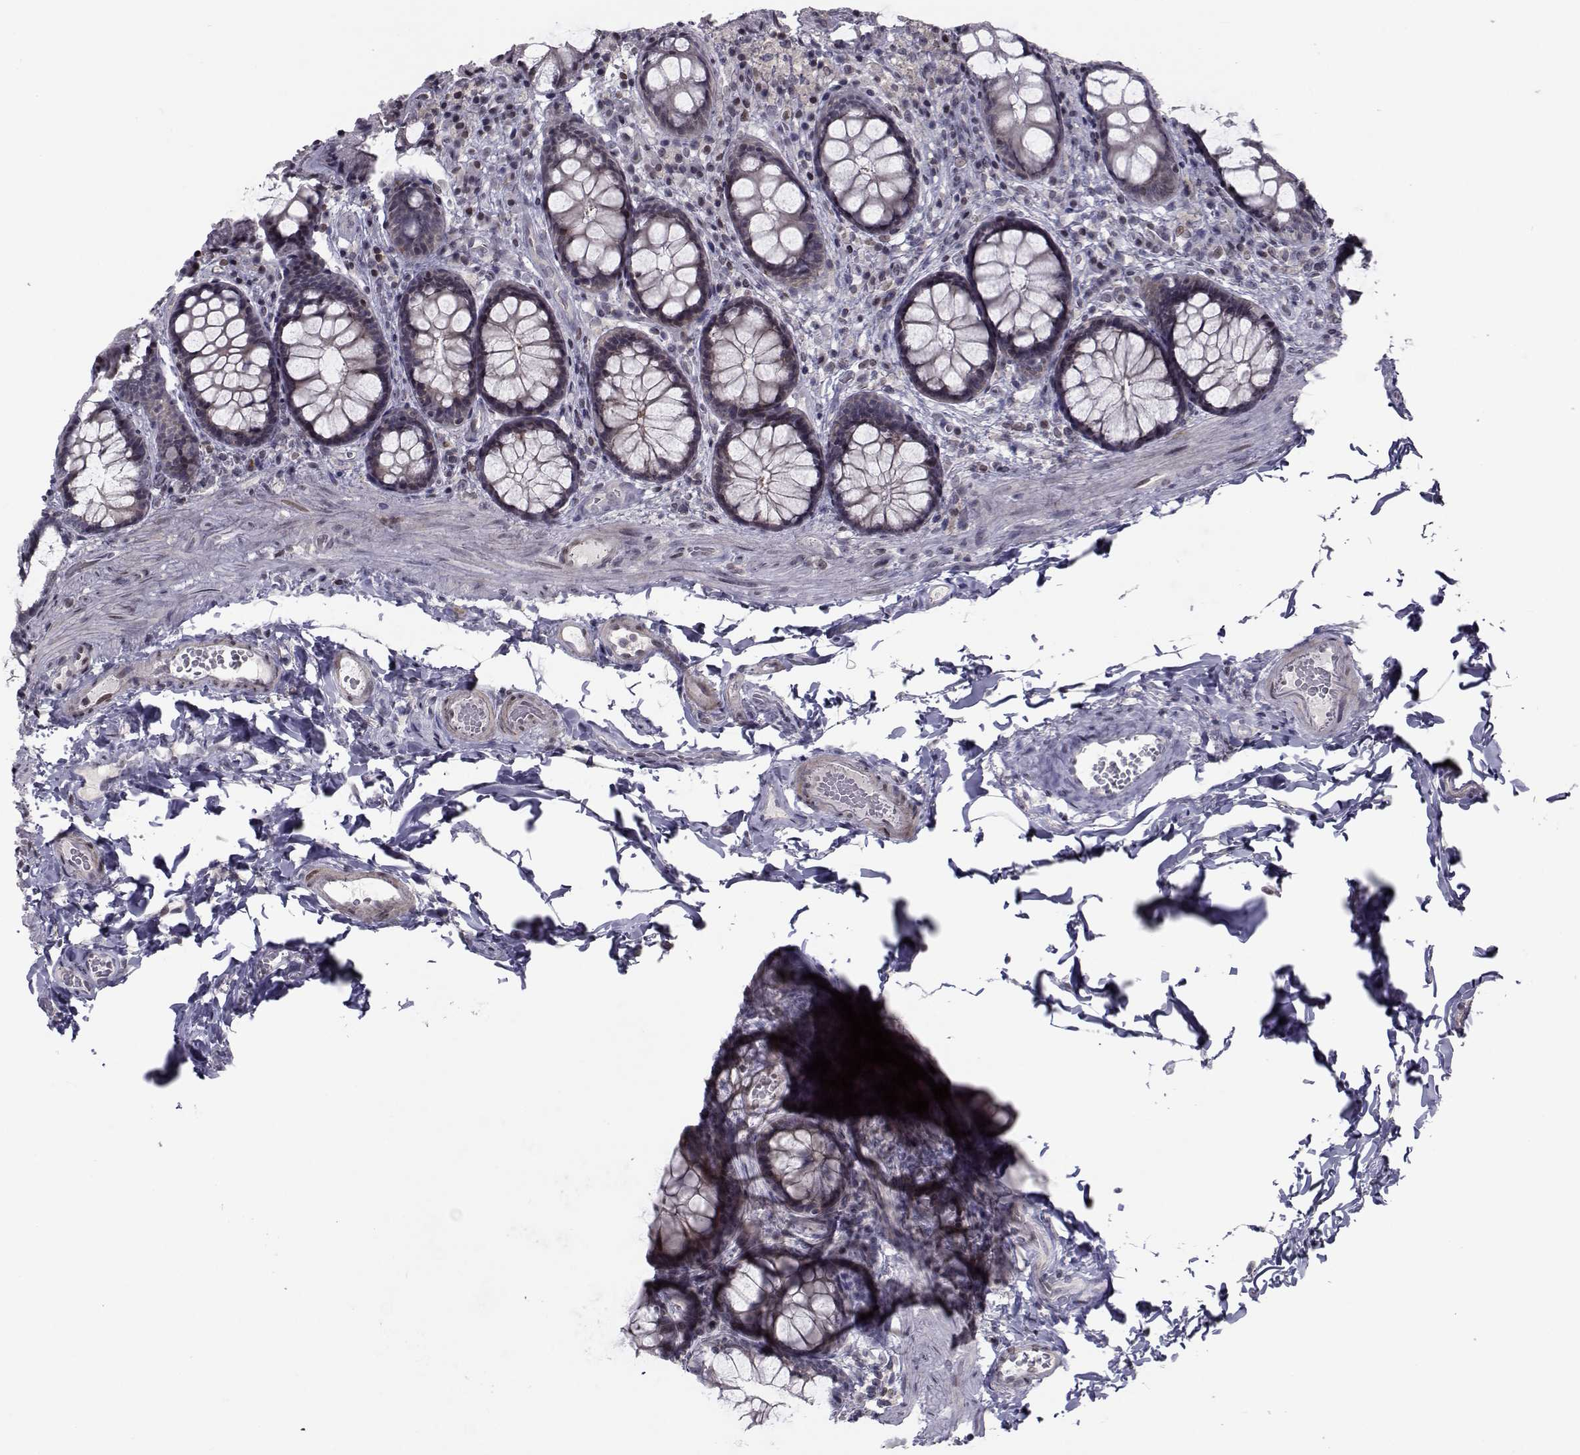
{"staining": {"intensity": "negative", "quantity": "none", "location": "none"}, "tissue": "colon", "cell_type": "Endothelial cells", "image_type": "normal", "snomed": [{"axis": "morphology", "description": "Normal tissue, NOS"}, {"axis": "topography", "description": "Colon"}], "caption": "The micrograph displays no staining of endothelial cells in normal colon. Brightfield microscopy of immunohistochemistry stained with DAB (3,3'-diaminobenzidine) (brown) and hematoxylin (blue), captured at high magnification.", "gene": "PCP4L1", "patient": {"sex": "female", "age": 86}}